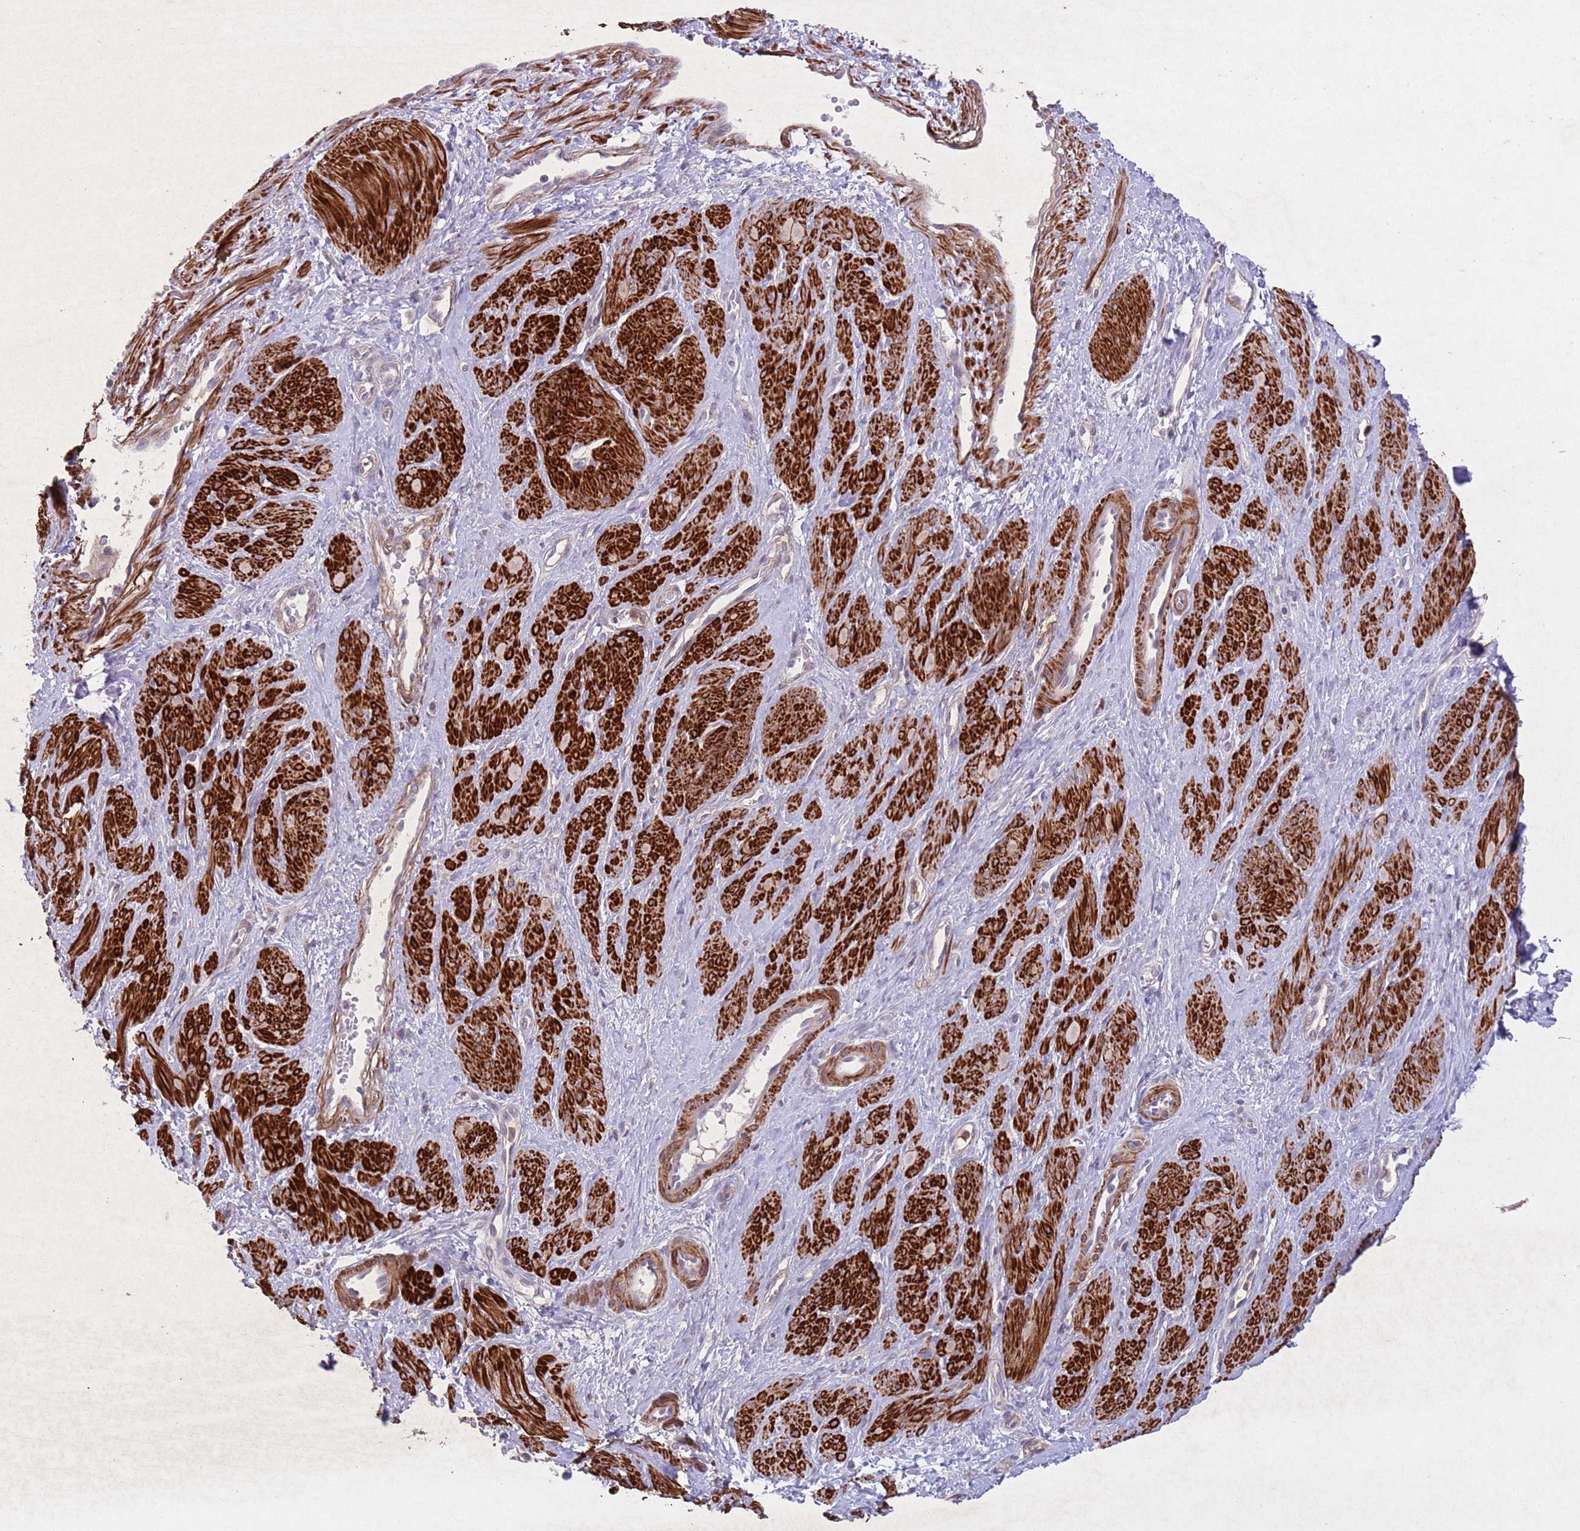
{"staining": {"intensity": "strong", "quantity": ">75%", "location": "cytoplasmic/membranous"}, "tissue": "smooth muscle", "cell_type": "Smooth muscle cells", "image_type": "normal", "snomed": [{"axis": "morphology", "description": "Normal tissue, NOS"}, {"axis": "topography", "description": "Smooth muscle"}, {"axis": "topography", "description": "Uterus"}], "caption": "About >75% of smooth muscle cells in benign human smooth muscle exhibit strong cytoplasmic/membranous protein expression as visualized by brown immunohistochemical staining.", "gene": "CCNI", "patient": {"sex": "female", "age": 39}}